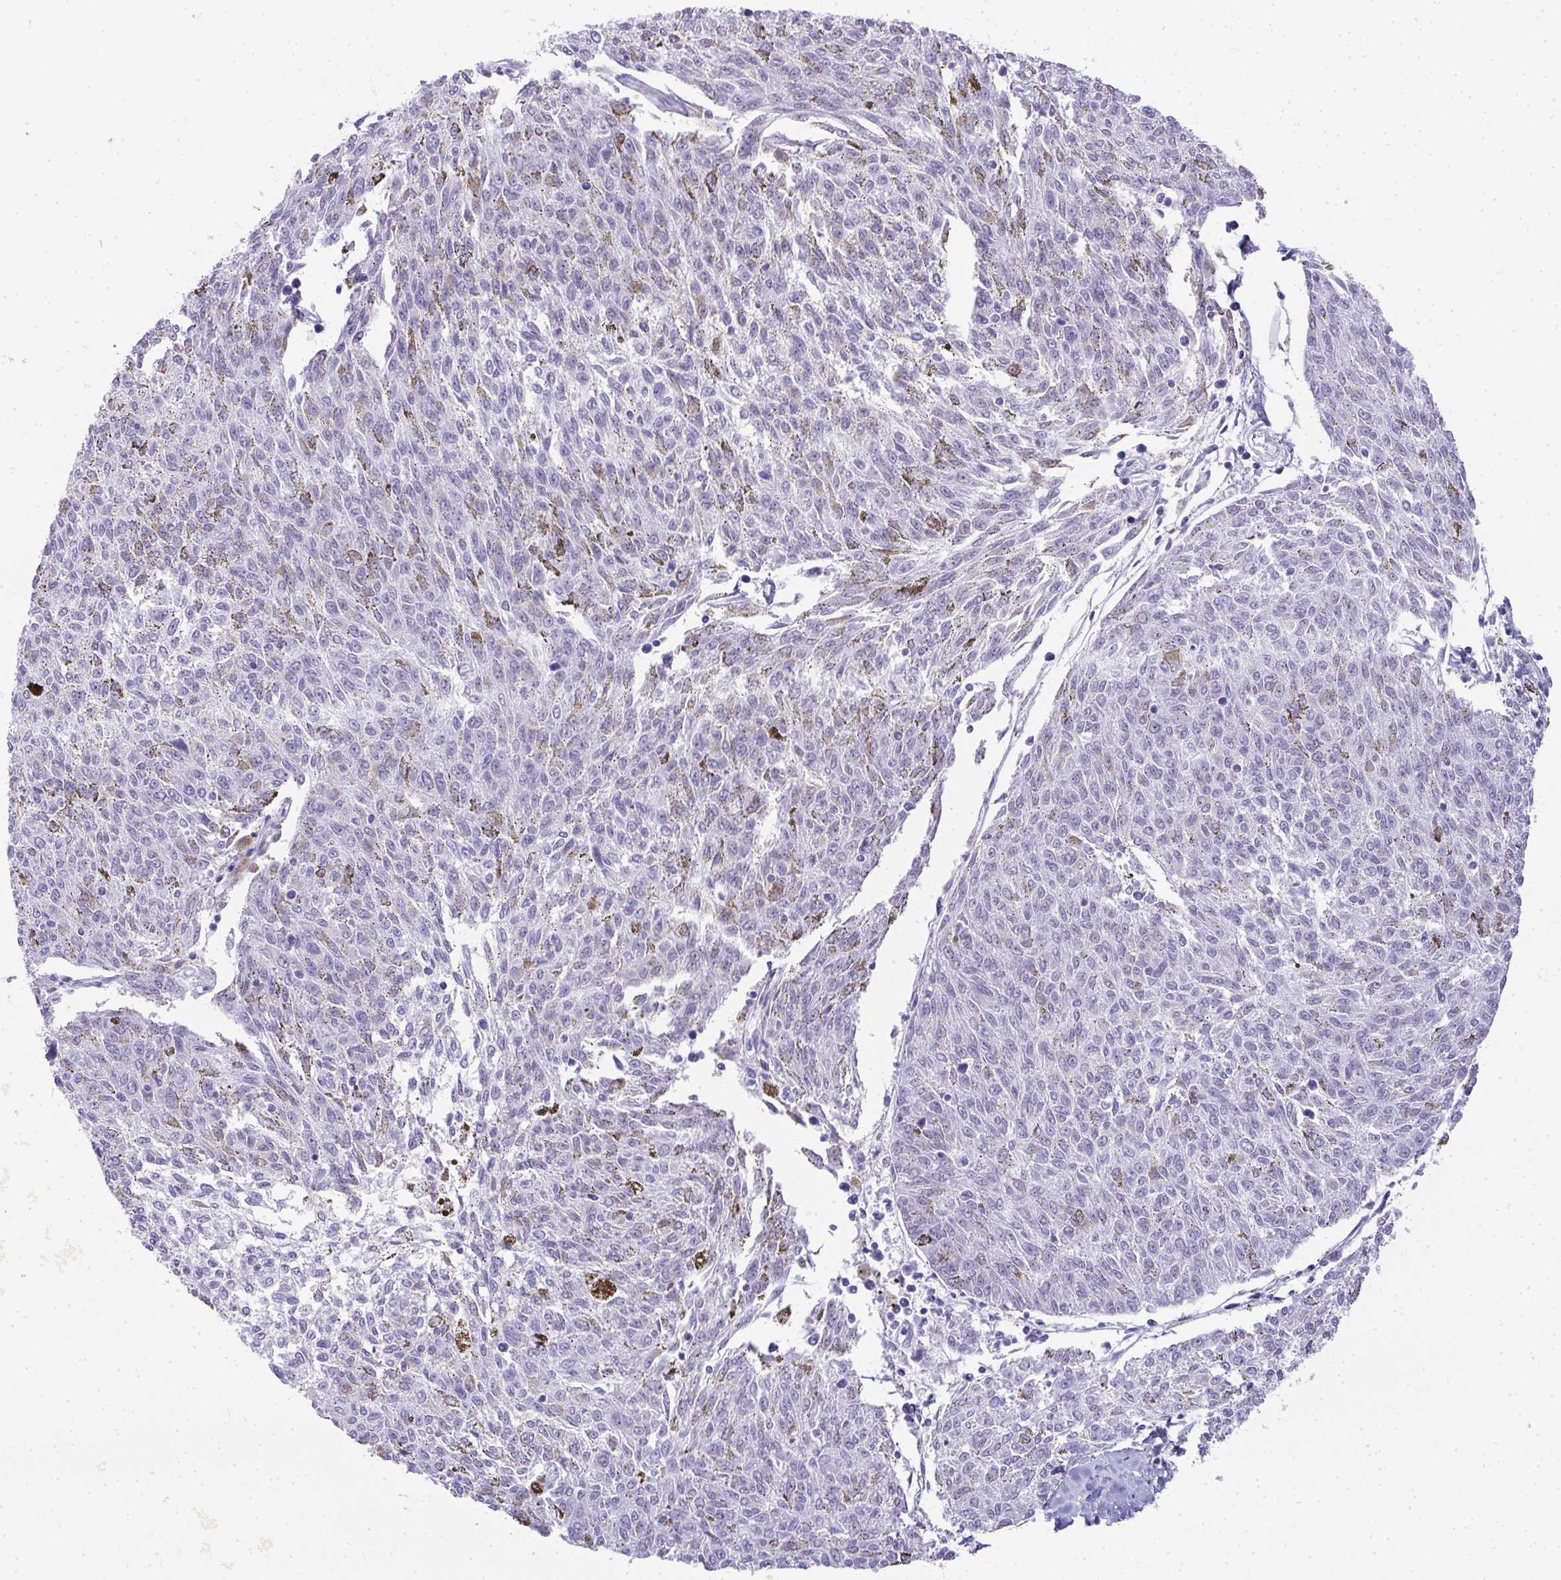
{"staining": {"intensity": "negative", "quantity": "none", "location": "none"}, "tissue": "melanoma", "cell_type": "Tumor cells", "image_type": "cancer", "snomed": [{"axis": "morphology", "description": "Malignant melanoma, NOS"}, {"axis": "topography", "description": "Skin"}], "caption": "Tumor cells show no significant protein staining in melanoma. (Immunohistochemistry, brightfield microscopy, high magnification).", "gene": "PLA2G1B", "patient": {"sex": "female", "age": 72}}